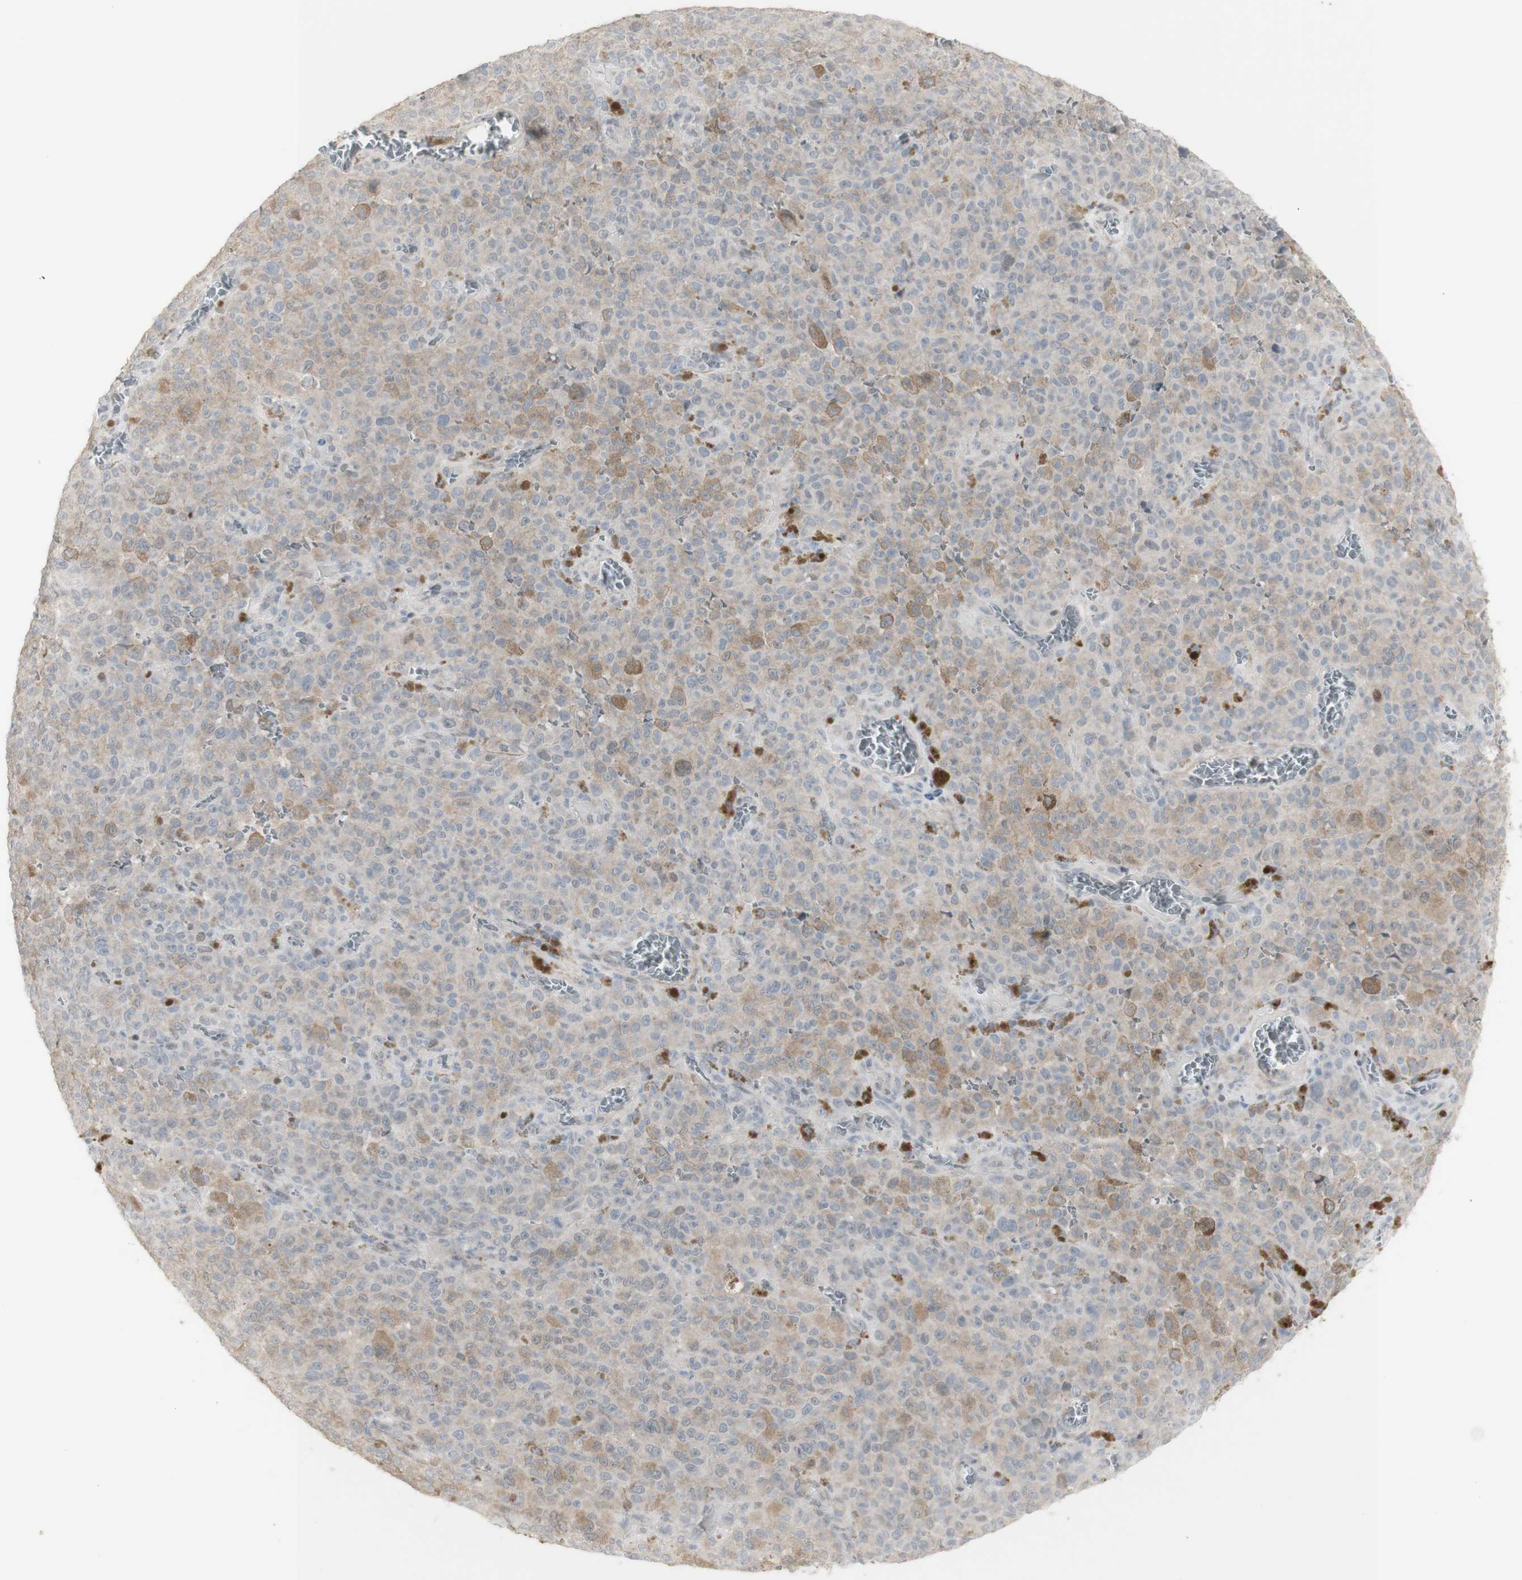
{"staining": {"intensity": "moderate", "quantity": "<25%", "location": "cytoplasmic/membranous"}, "tissue": "melanoma", "cell_type": "Tumor cells", "image_type": "cancer", "snomed": [{"axis": "morphology", "description": "Malignant melanoma, NOS"}, {"axis": "topography", "description": "Skin"}], "caption": "This is an image of IHC staining of melanoma, which shows moderate expression in the cytoplasmic/membranous of tumor cells.", "gene": "C1orf116", "patient": {"sex": "female", "age": 82}}